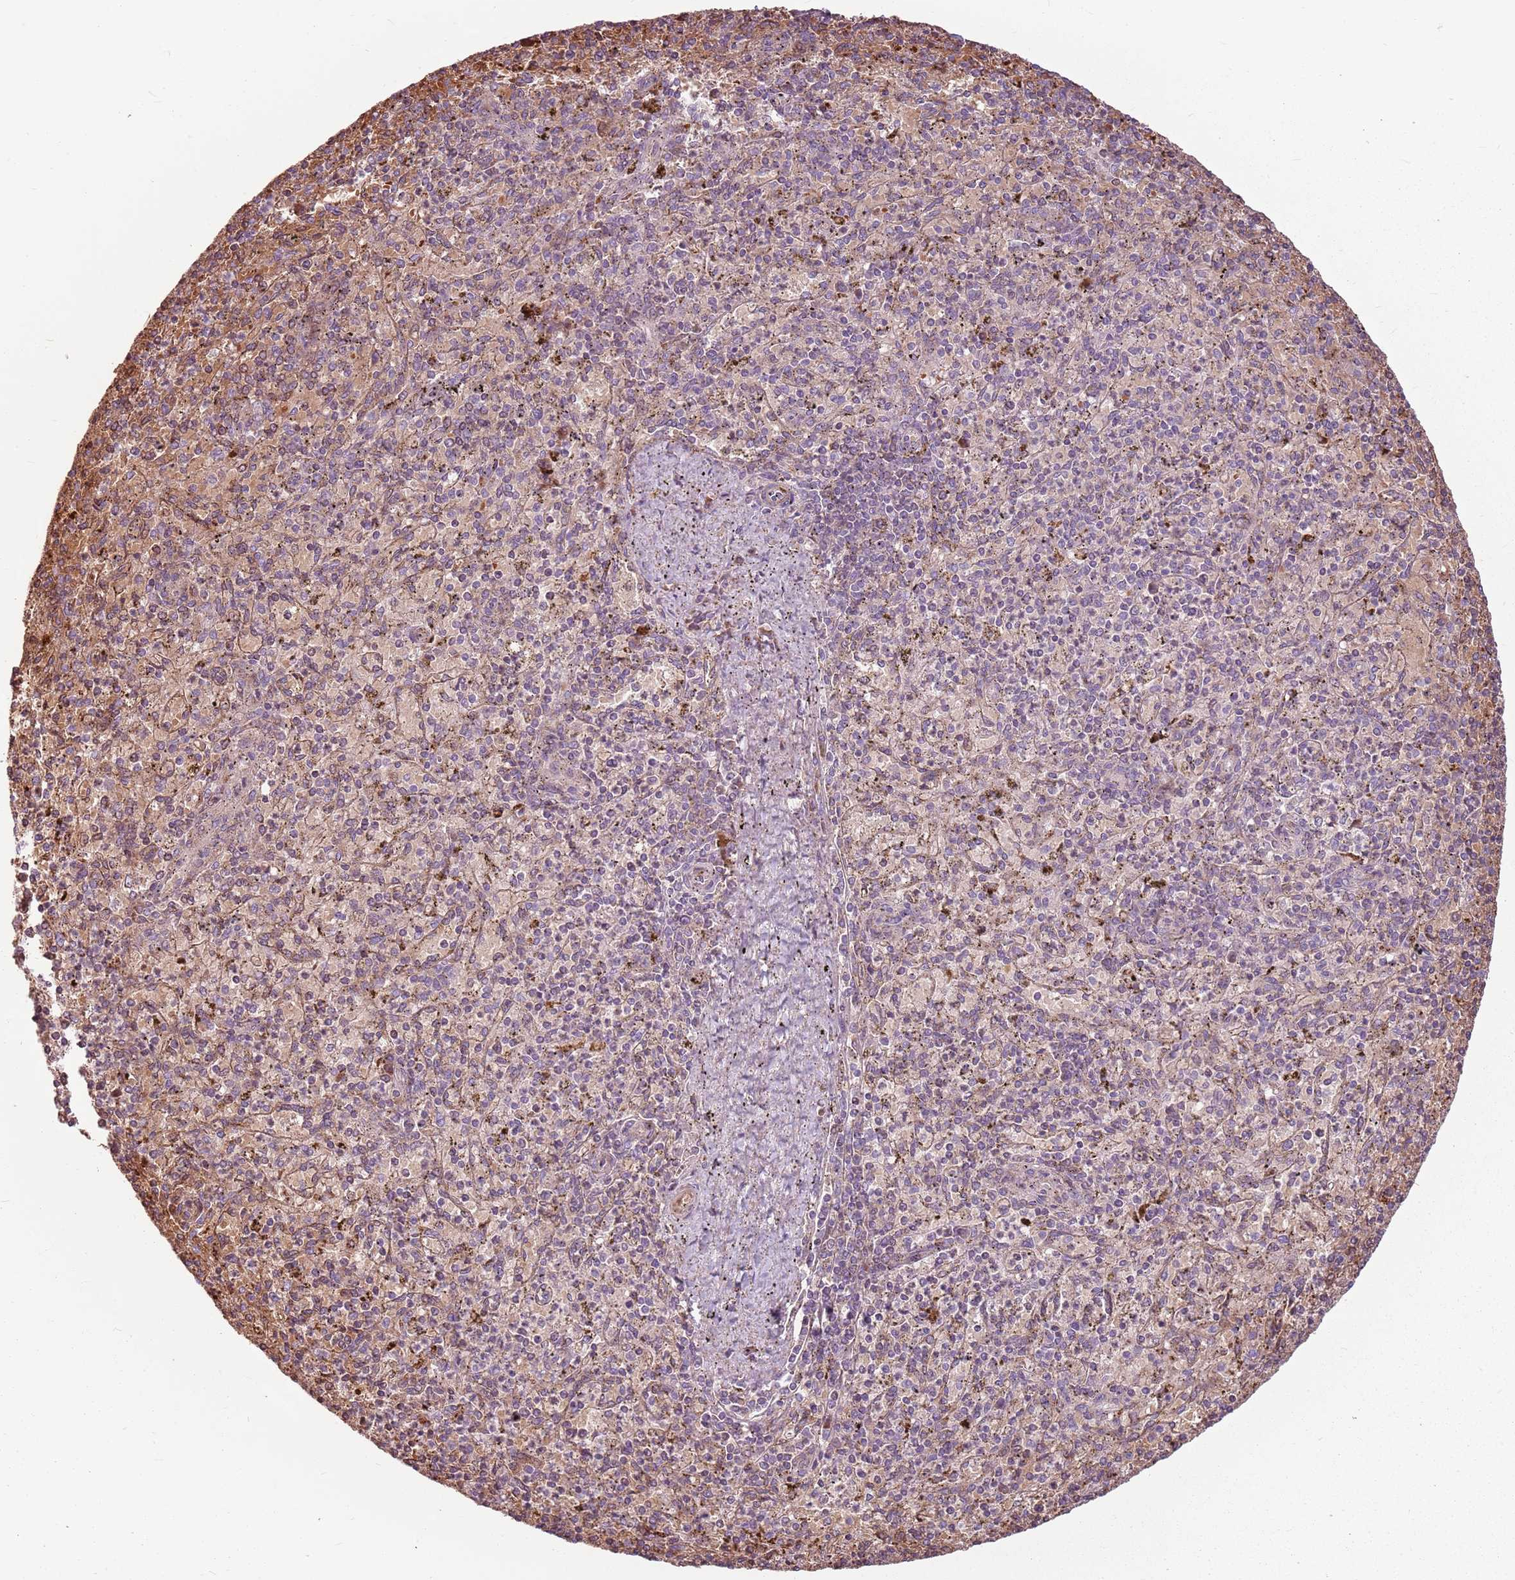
{"staining": {"intensity": "weak", "quantity": "<25%", "location": "cytoplasmic/membranous"}, "tissue": "spleen", "cell_type": "Cells in red pulp", "image_type": "normal", "snomed": [{"axis": "morphology", "description": "Normal tissue, NOS"}, {"axis": "topography", "description": "Spleen"}], "caption": "IHC of normal spleen shows no expression in cells in red pulp.", "gene": "HSPA14", "patient": {"sex": "male", "age": 72}}